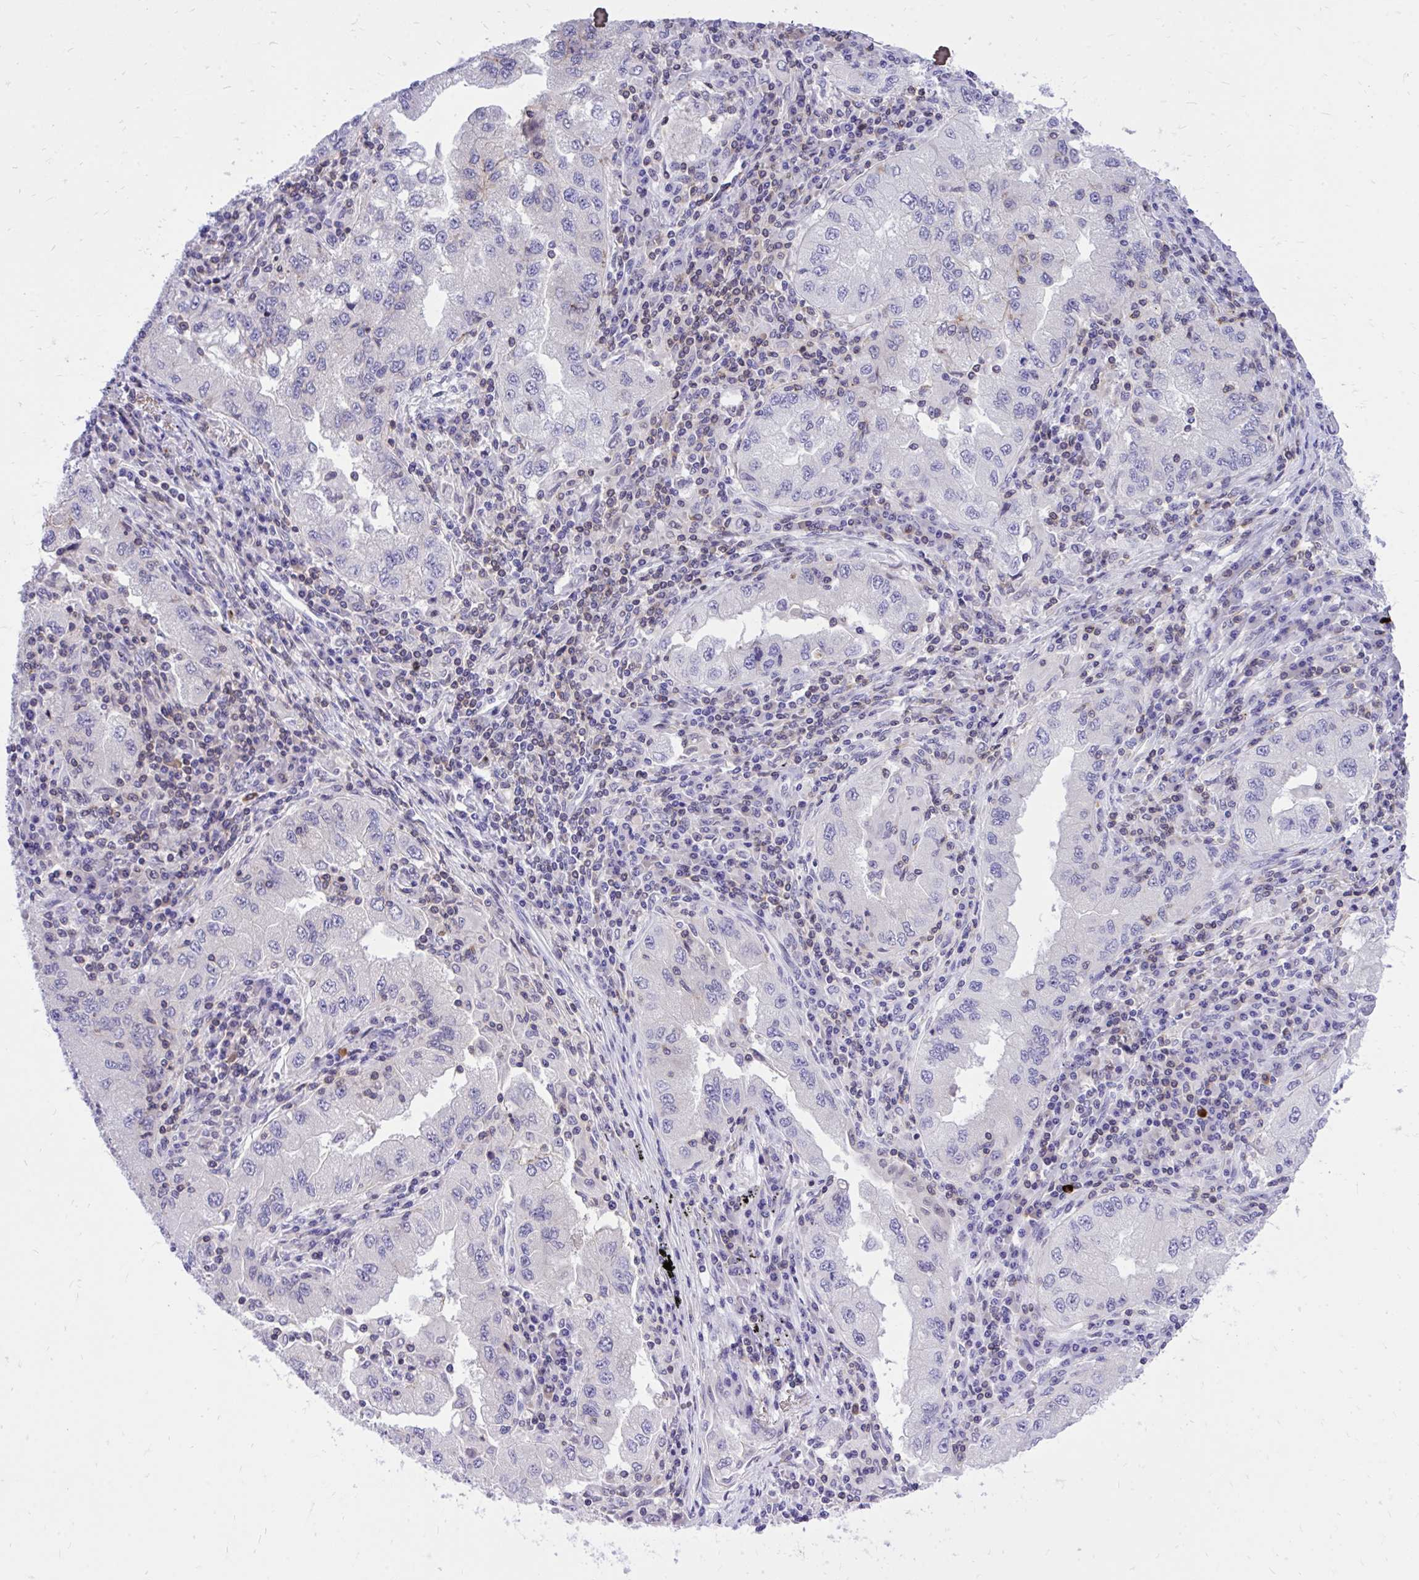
{"staining": {"intensity": "negative", "quantity": "none", "location": "none"}, "tissue": "lung cancer", "cell_type": "Tumor cells", "image_type": "cancer", "snomed": [{"axis": "morphology", "description": "Adenocarcinoma, NOS"}, {"axis": "morphology", "description": "Adenocarcinoma primary or metastatic"}, {"axis": "topography", "description": "Lung"}], "caption": "Photomicrograph shows no protein positivity in tumor cells of lung cancer (adenocarcinoma primary or metastatic) tissue.", "gene": "CXCL8", "patient": {"sex": "male", "age": 74}}